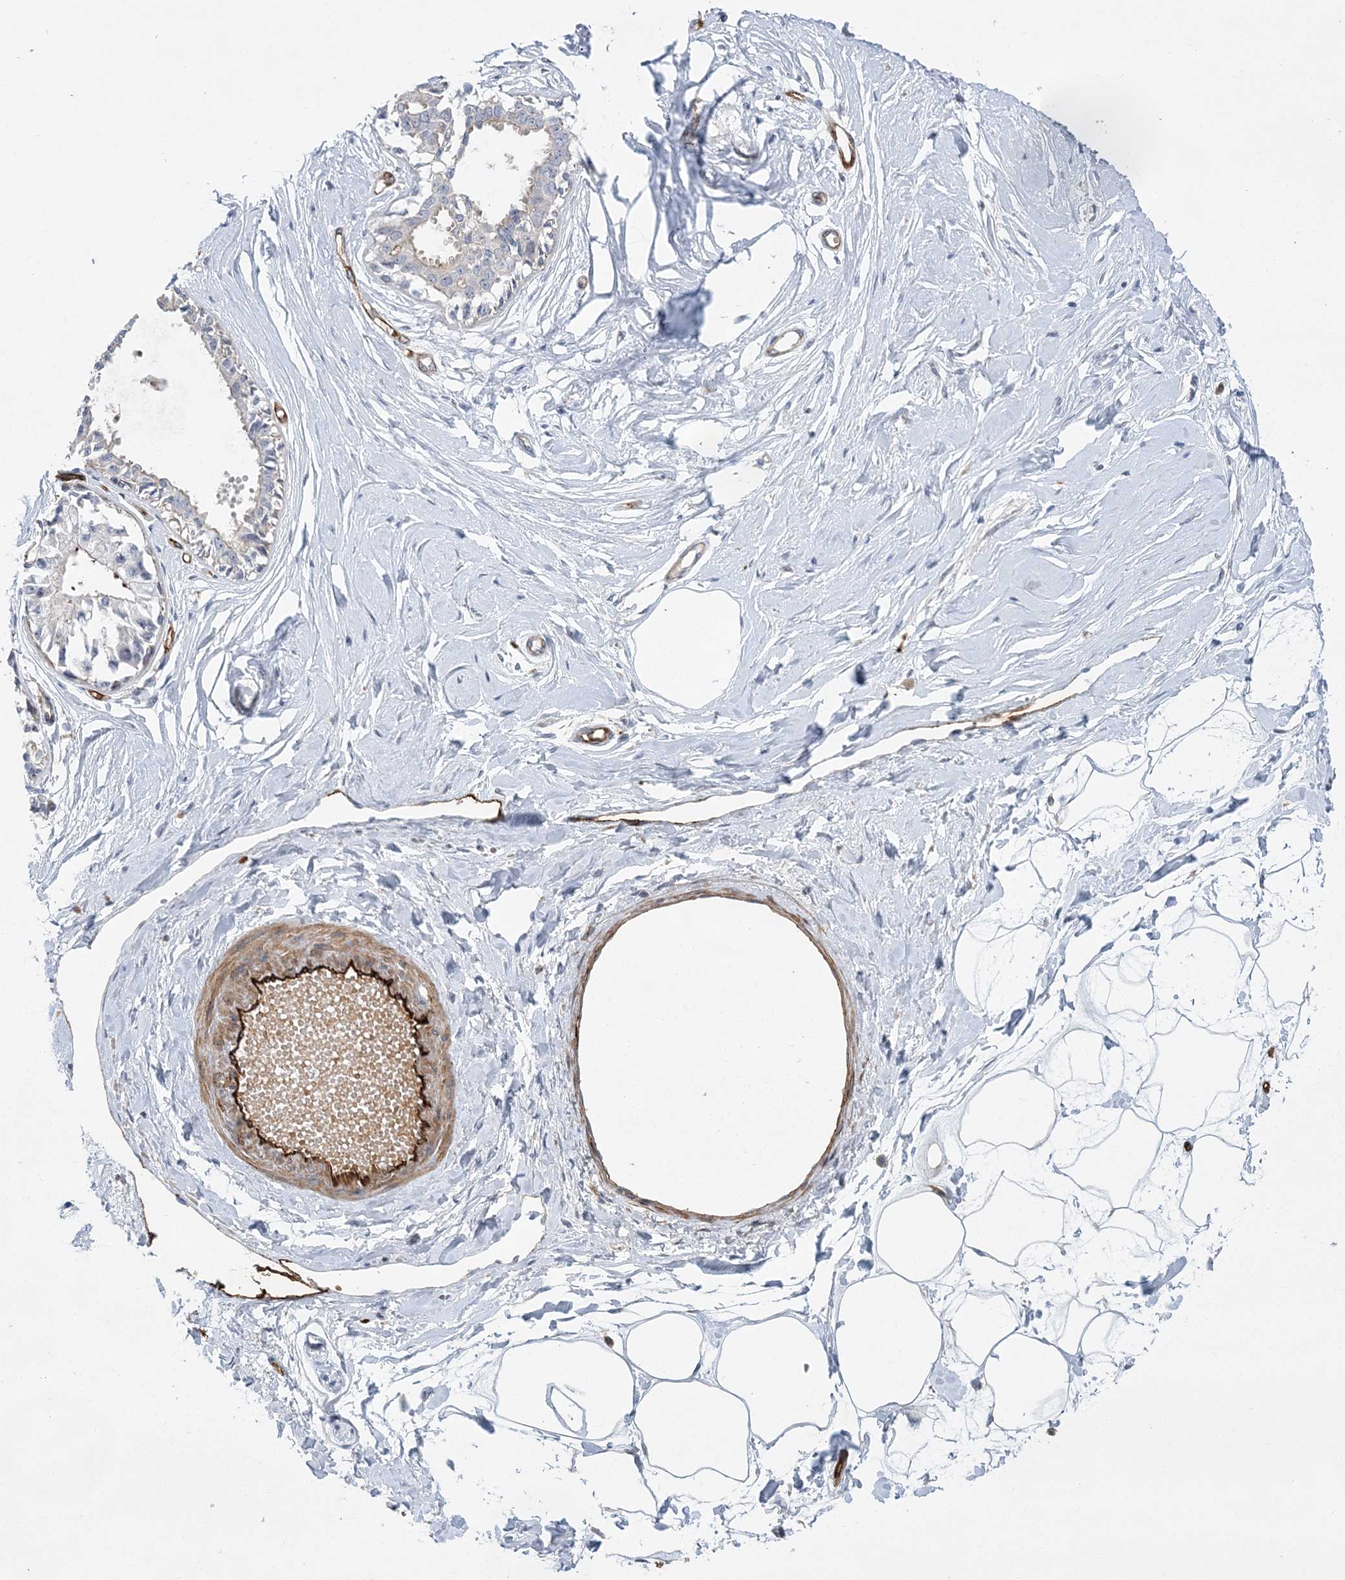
{"staining": {"intensity": "negative", "quantity": "none", "location": "none"}, "tissue": "breast", "cell_type": "Adipocytes", "image_type": "normal", "snomed": [{"axis": "morphology", "description": "Normal tissue, NOS"}, {"axis": "topography", "description": "Breast"}], "caption": "DAB (3,3'-diaminobenzidine) immunohistochemical staining of unremarkable breast shows no significant staining in adipocytes.", "gene": "CALN1", "patient": {"sex": "female", "age": 45}}